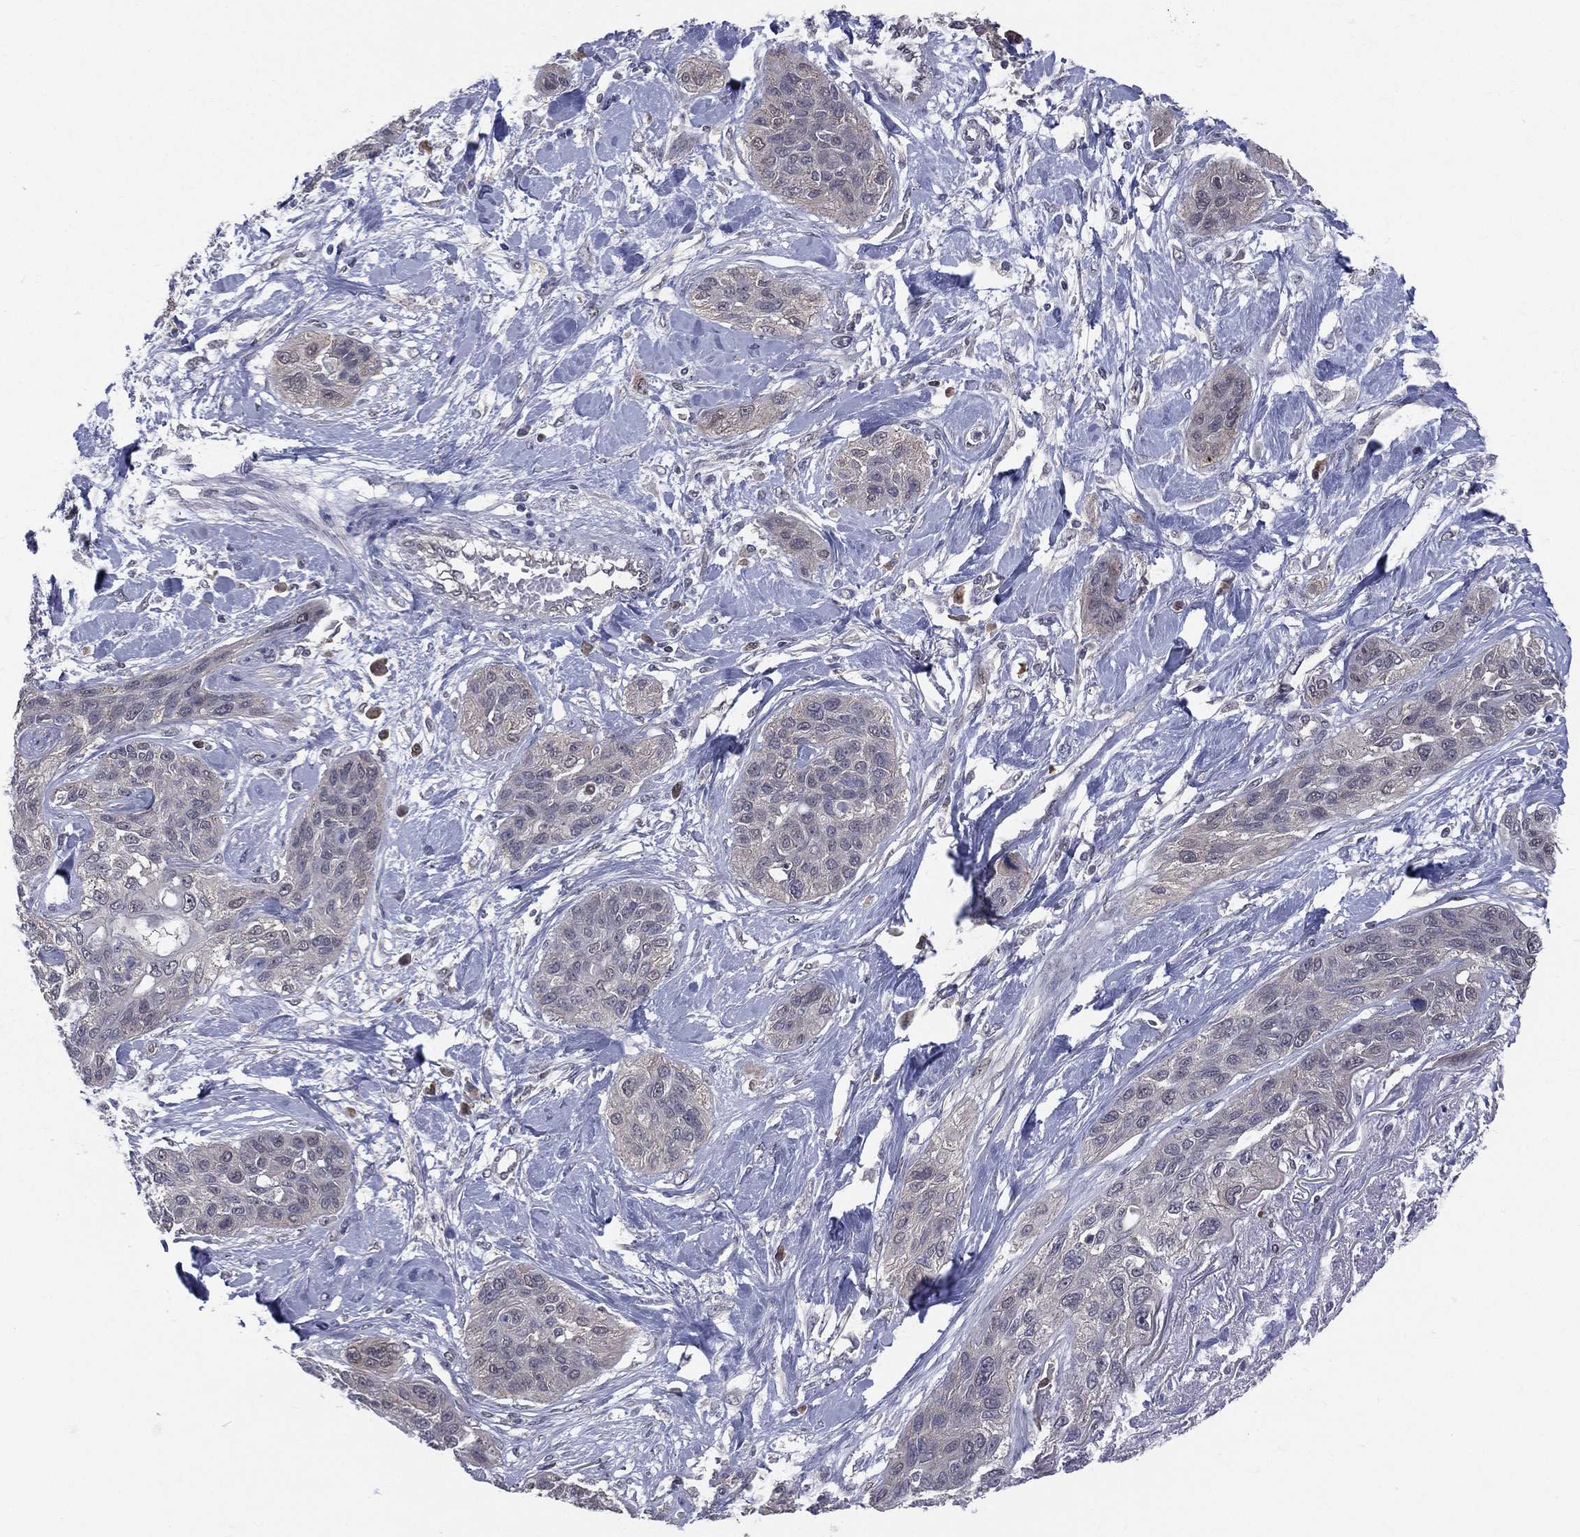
{"staining": {"intensity": "negative", "quantity": "none", "location": "none"}, "tissue": "lung cancer", "cell_type": "Tumor cells", "image_type": "cancer", "snomed": [{"axis": "morphology", "description": "Squamous cell carcinoma, NOS"}, {"axis": "topography", "description": "Lung"}], "caption": "This is an immunohistochemistry (IHC) photomicrograph of human lung cancer. There is no staining in tumor cells.", "gene": "DLG4", "patient": {"sex": "female", "age": 70}}